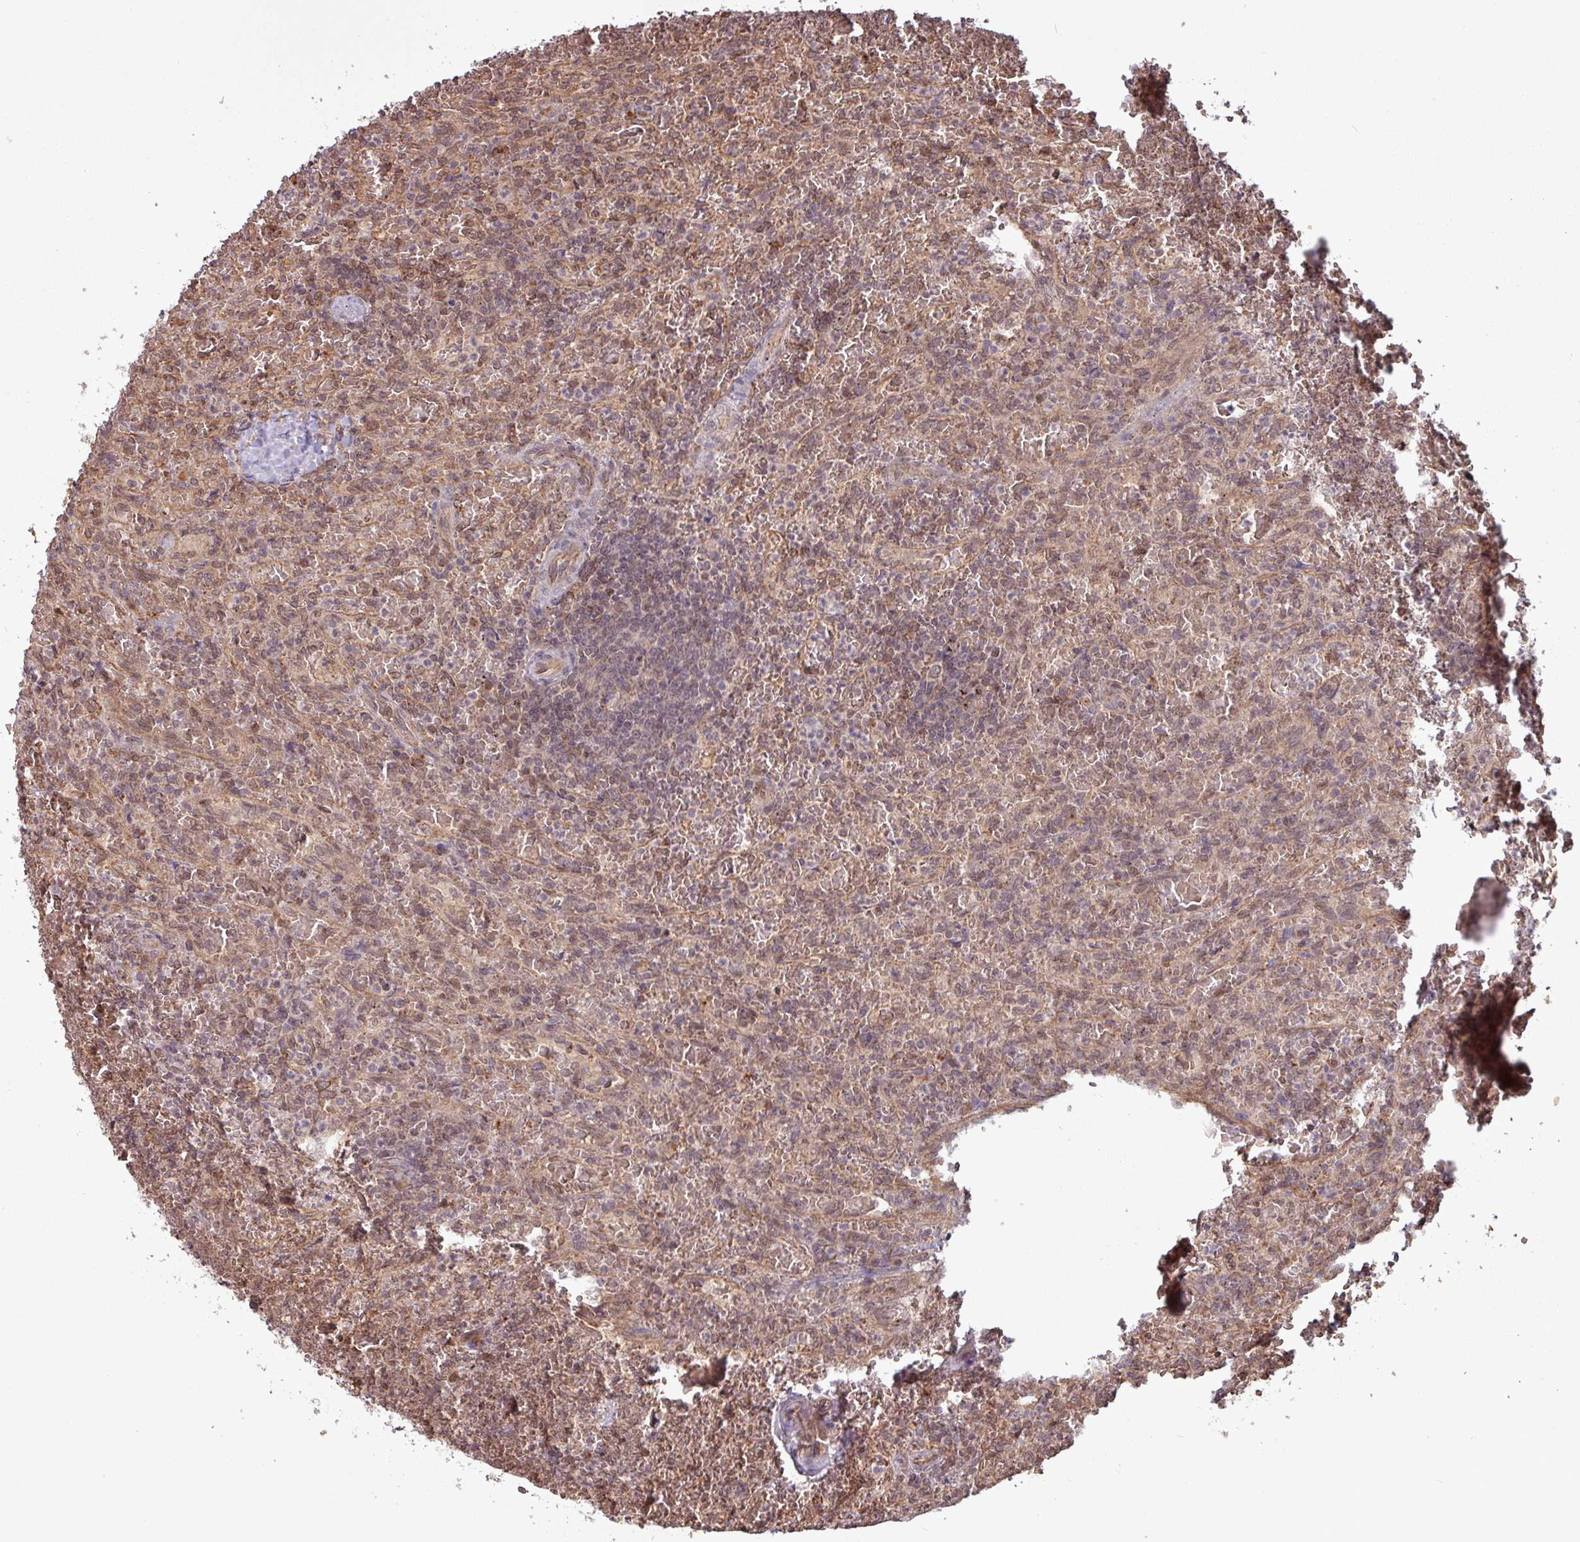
{"staining": {"intensity": "weak", "quantity": "25%-75%", "location": "cytoplasmic/membranous,nuclear"}, "tissue": "lymphoma", "cell_type": "Tumor cells", "image_type": "cancer", "snomed": [{"axis": "morphology", "description": "Malignant lymphoma, non-Hodgkin's type, Low grade"}, {"axis": "topography", "description": "Spleen"}], "caption": "Human lymphoma stained for a protein (brown) shows weak cytoplasmic/membranous and nuclear positive expression in approximately 25%-75% of tumor cells.", "gene": "RBM4B", "patient": {"sex": "female", "age": 64}}